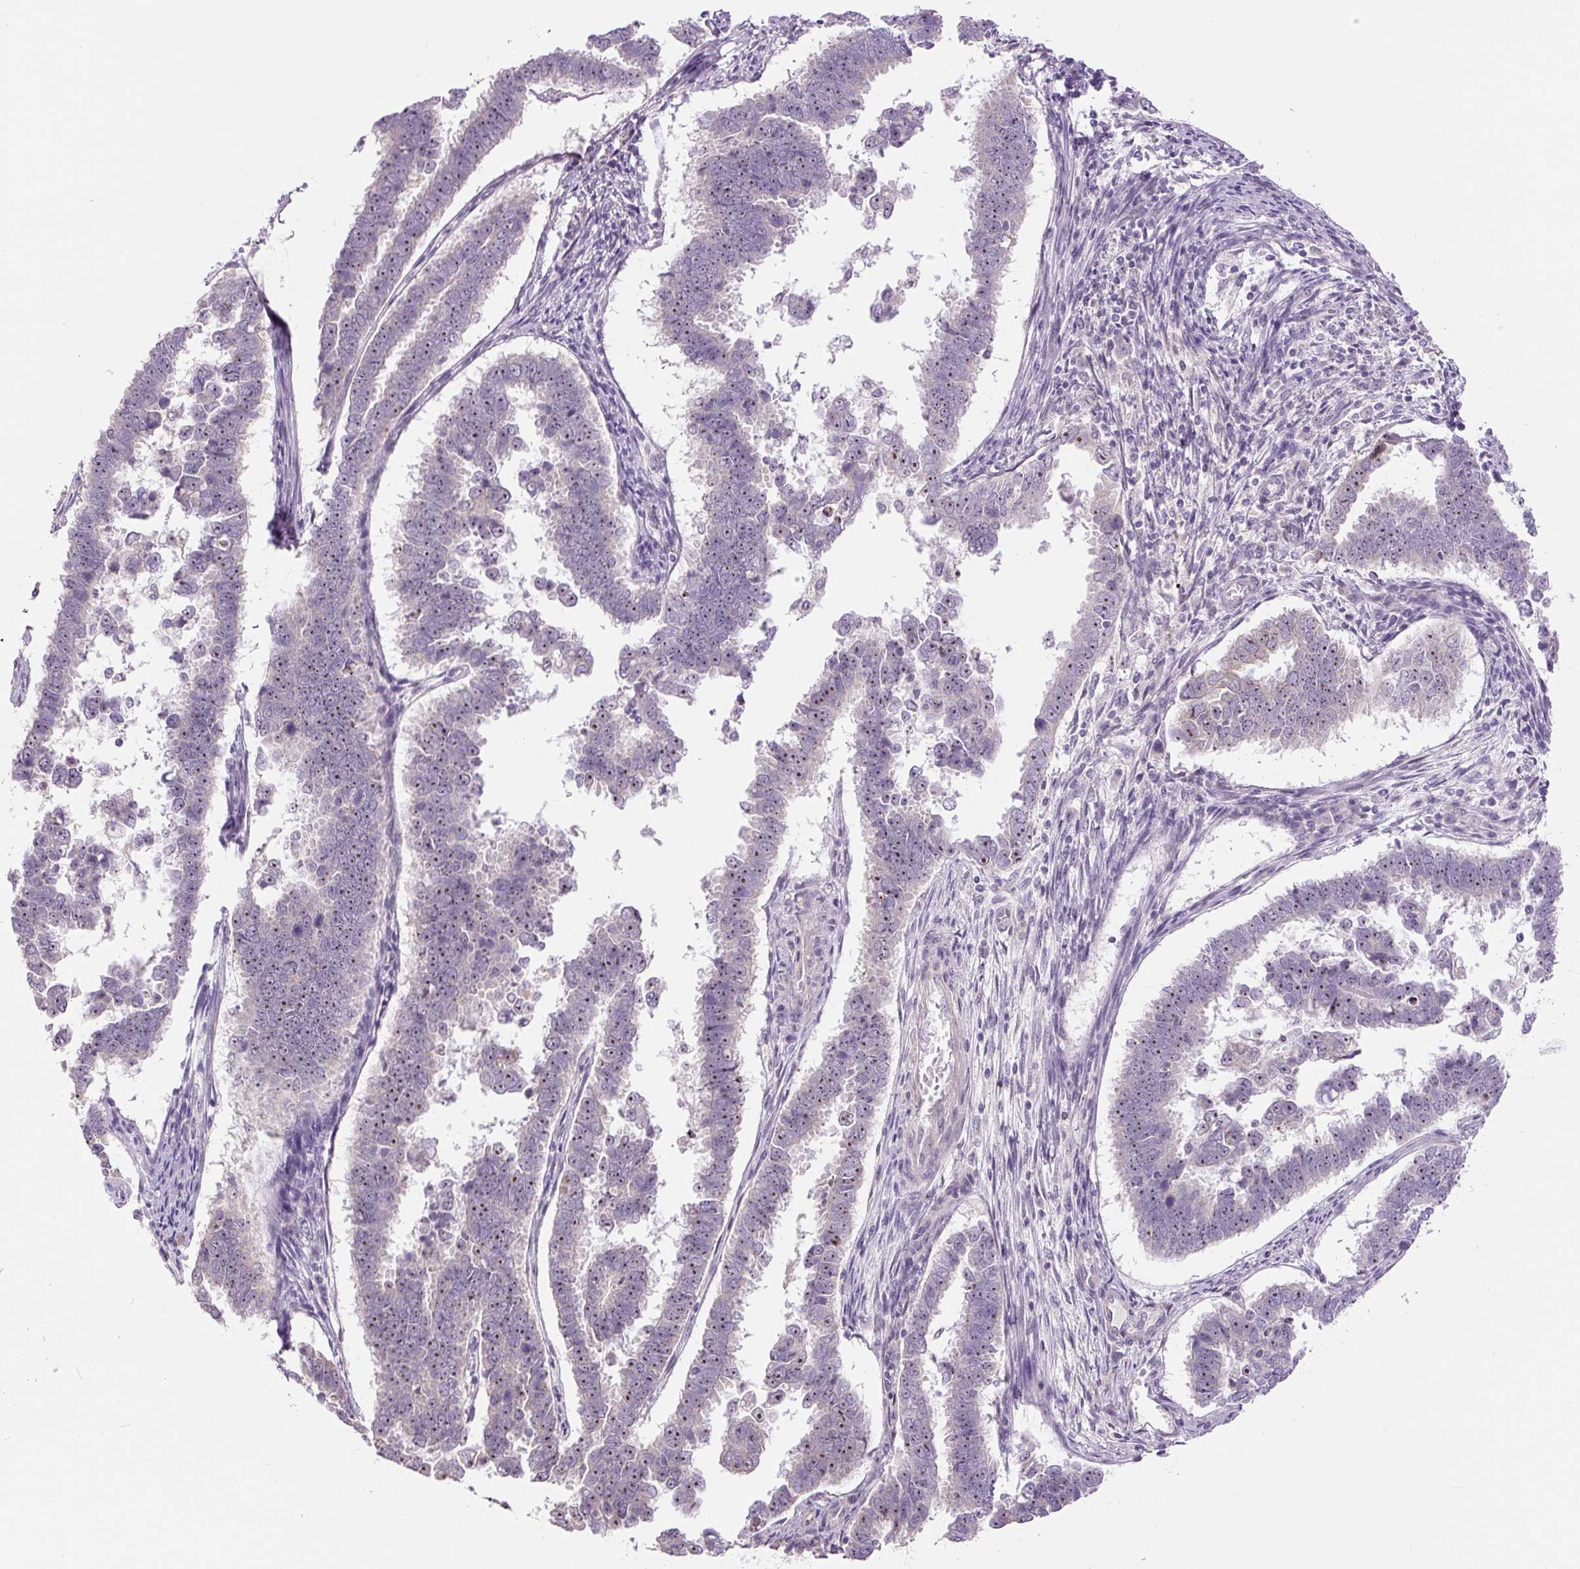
{"staining": {"intensity": "weak", "quantity": "25%-75%", "location": "nuclear"}, "tissue": "endometrial cancer", "cell_type": "Tumor cells", "image_type": "cancer", "snomed": [{"axis": "morphology", "description": "Adenocarcinoma, NOS"}, {"axis": "topography", "description": "Endometrium"}], "caption": "Immunohistochemical staining of human endometrial cancer (adenocarcinoma) demonstrates weak nuclear protein expression in approximately 25%-75% of tumor cells.", "gene": "TMEM151B", "patient": {"sex": "female", "age": 75}}